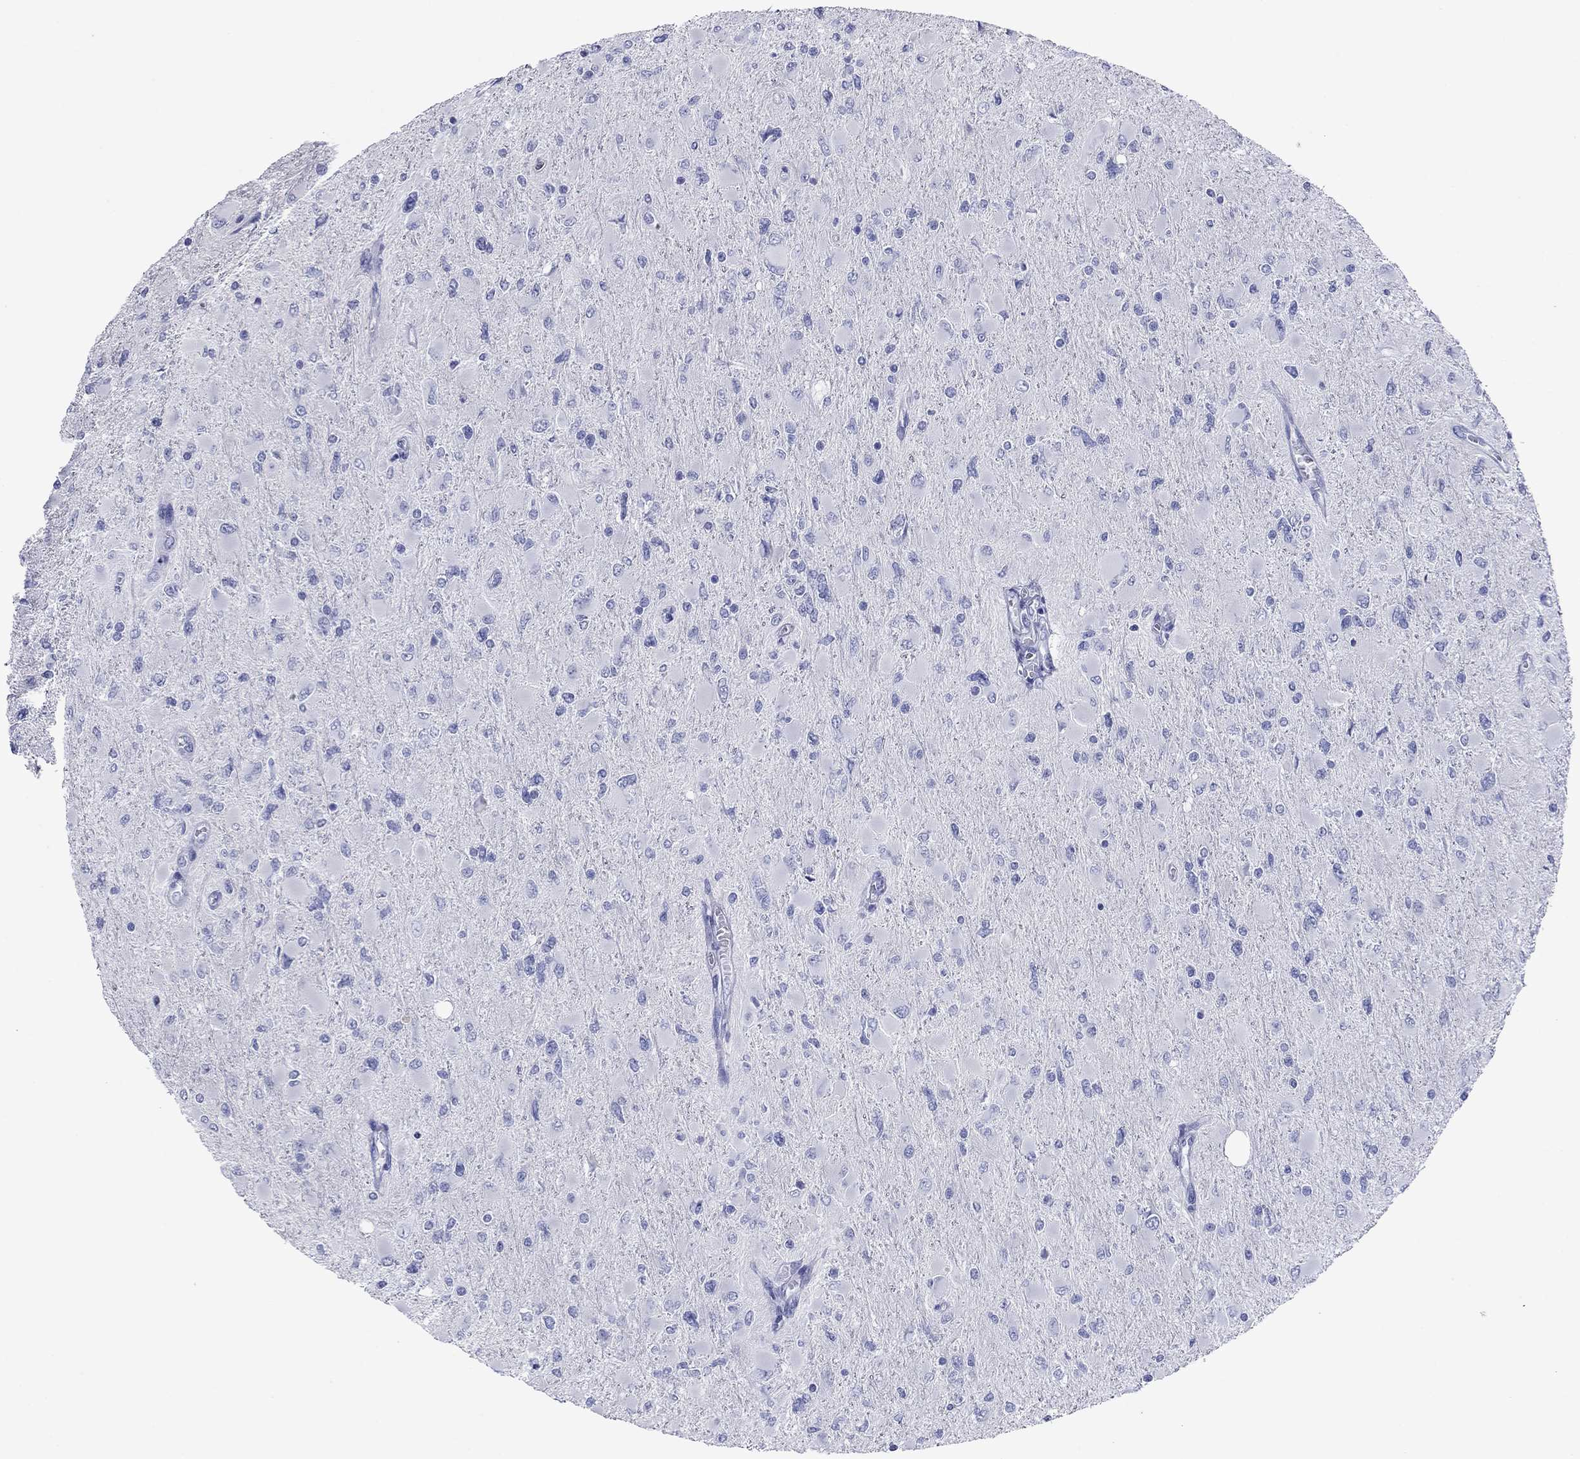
{"staining": {"intensity": "negative", "quantity": "none", "location": "none"}, "tissue": "glioma", "cell_type": "Tumor cells", "image_type": "cancer", "snomed": [{"axis": "morphology", "description": "Glioma, malignant, High grade"}, {"axis": "topography", "description": "Cerebral cortex"}], "caption": "Protein analysis of malignant high-grade glioma displays no significant positivity in tumor cells.", "gene": "ATP4A", "patient": {"sex": "female", "age": 36}}